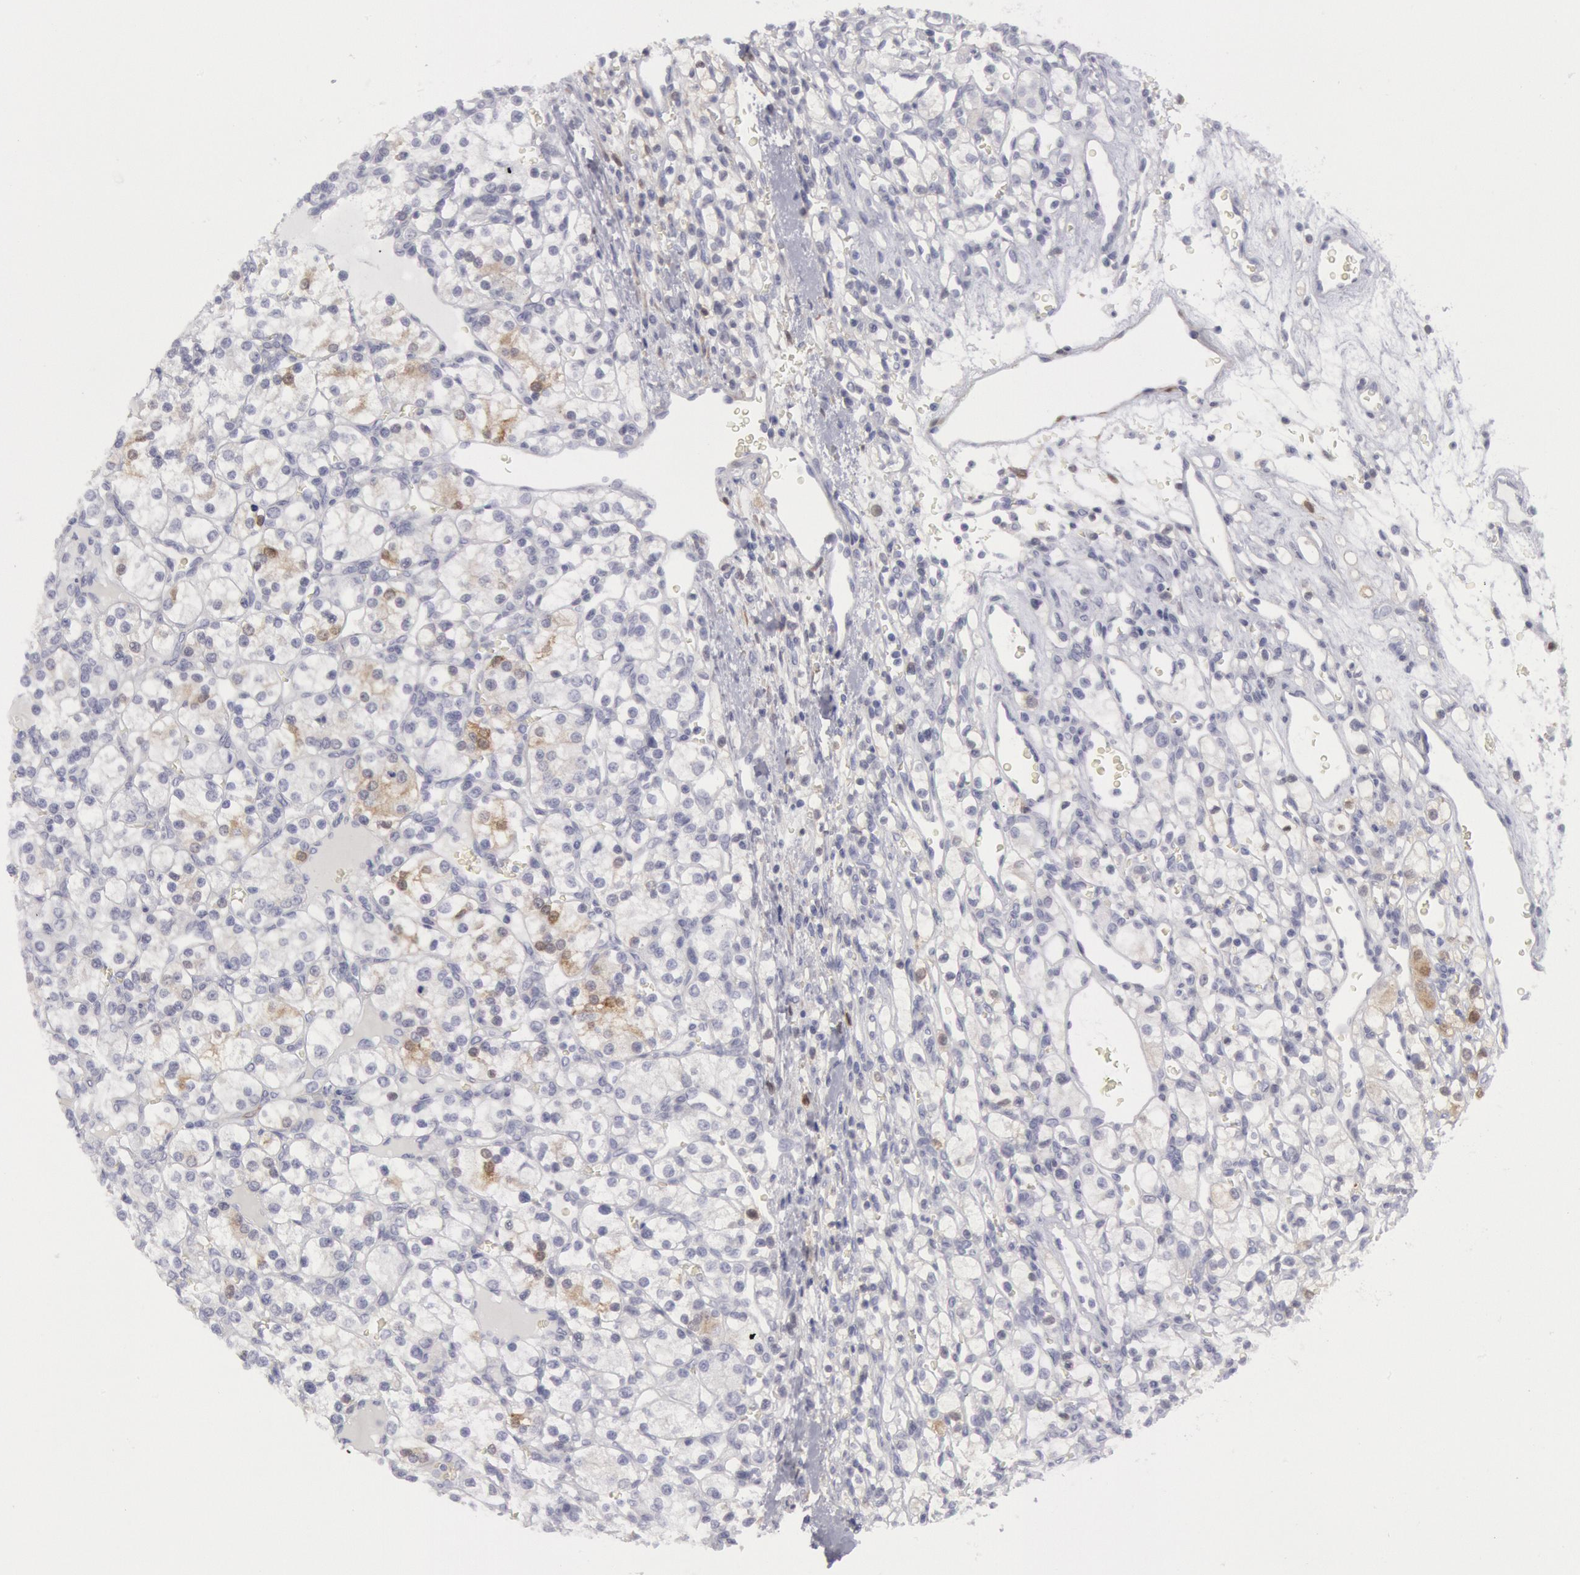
{"staining": {"intensity": "weak", "quantity": "<25%", "location": "cytoplasmic/membranous"}, "tissue": "renal cancer", "cell_type": "Tumor cells", "image_type": "cancer", "snomed": [{"axis": "morphology", "description": "Adenocarcinoma, NOS"}, {"axis": "topography", "description": "Kidney"}], "caption": "This is an immunohistochemistry micrograph of renal adenocarcinoma. There is no expression in tumor cells.", "gene": "FHL1", "patient": {"sex": "female", "age": 62}}